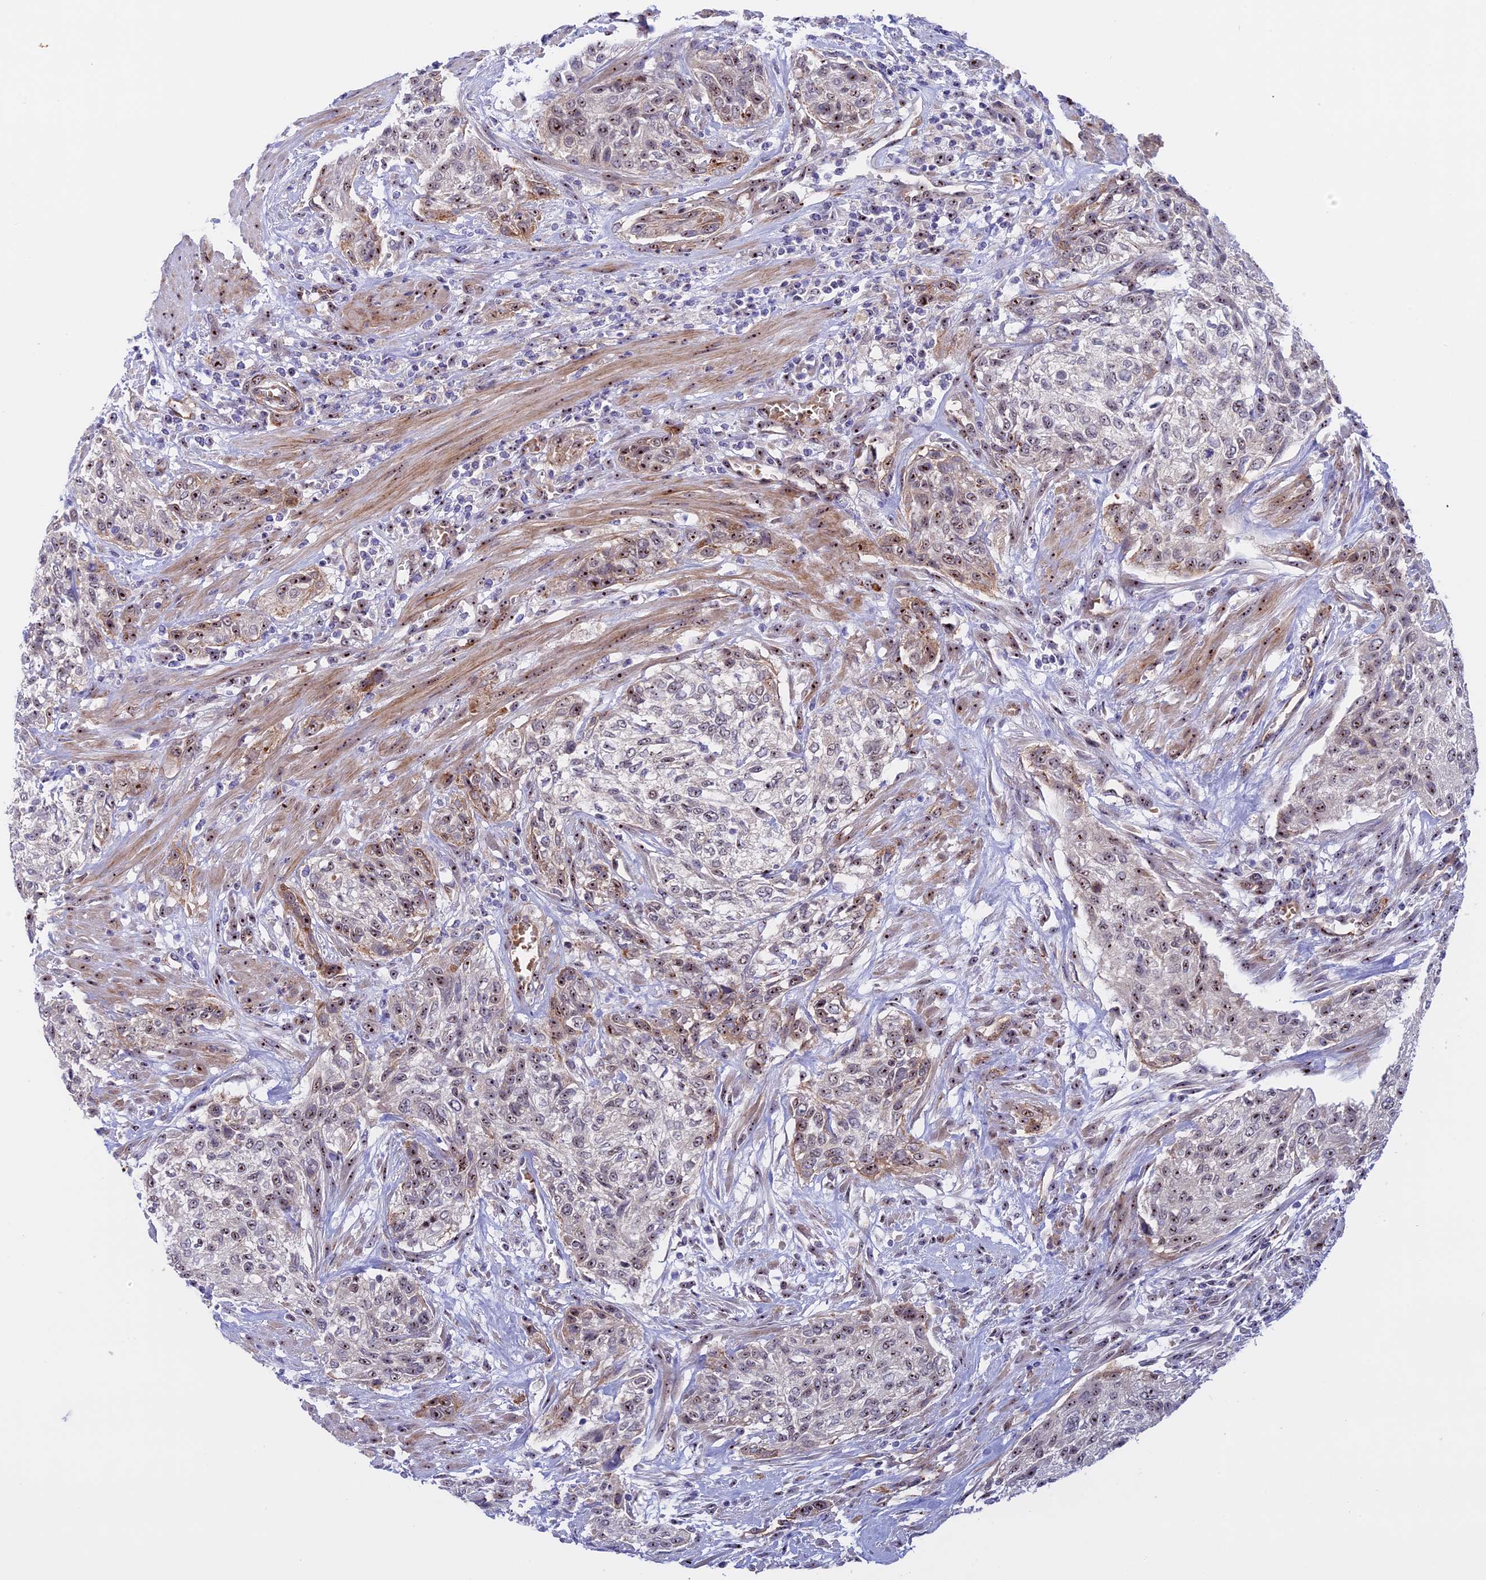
{"staining": {"intensity": "moderate", "quantity": "25%-75%", "location": "nuclear"}, "tissue": "urothelial cancer", "cell_type": "Tumor cells", "image_type": "cancer", "snomed": [{"axis": "morphology", "description": "Urothelial carcinoma, High grade"}, {"axis": "topography", "description": "Urinary bladder"}], "caption": "Immunohistochemistry image of neoplastic tissue: human urothelial carcinoma (high-grade) stained using immunohistochemistry reveals medium levels of moderate protein expression localized specifically in the nuclear of tumor cells, appearing as a nuclear brown color.", "gene": "DBNDD1", "patient": {"sex": "male", "age": 35}}